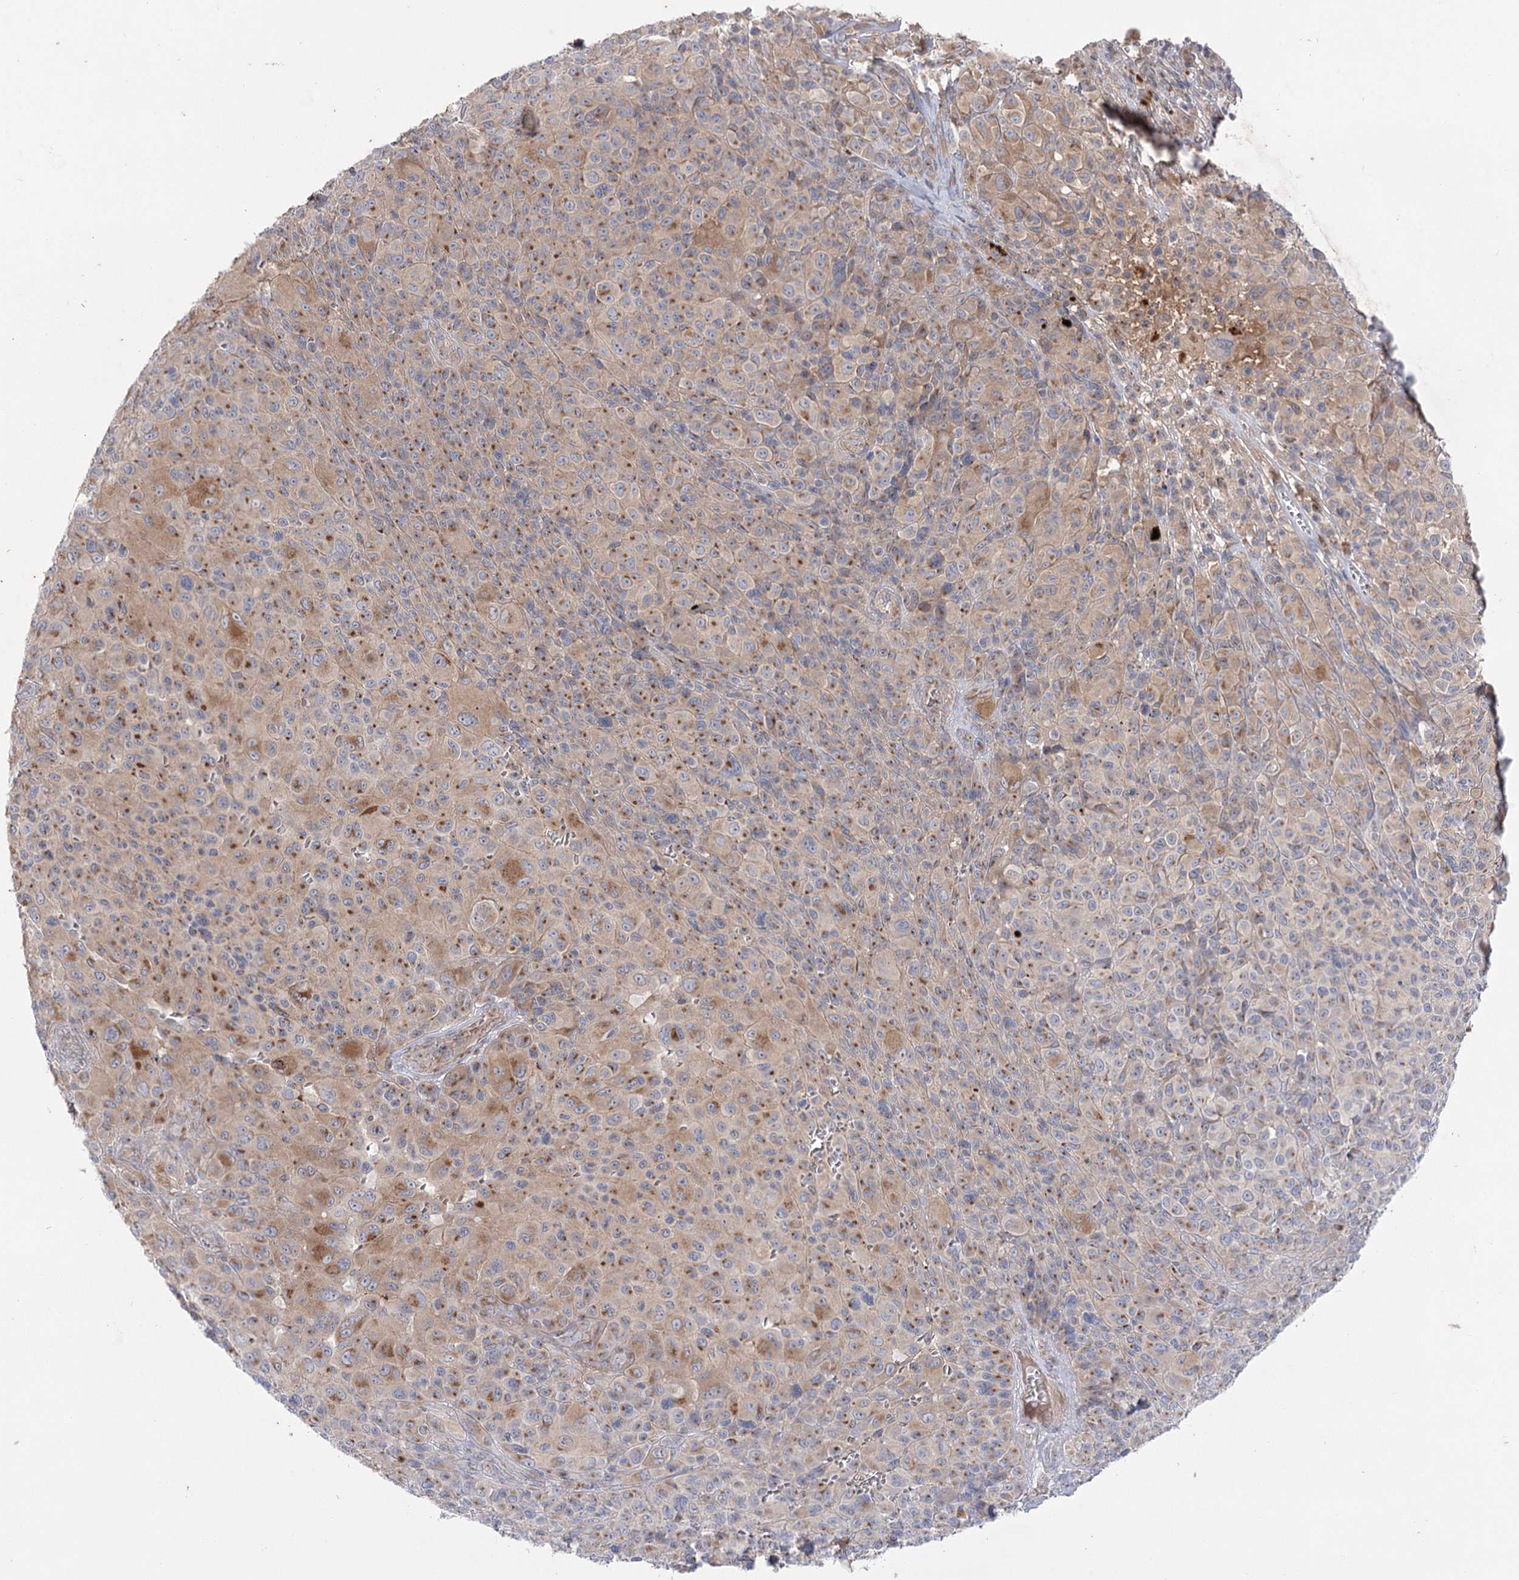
{"staining": {"intensity": "moderate", "quantity": ">75%", "location": "cytoplasmic/membranous"}, "tissue": "melanoma", "cell_type": "Tumor cells", "image_type": "cancer", "snomed": [{"axis": "morphology", "description": "Malignant melanoma, NOS"}, {"axis": "topography", "description": "Skin of trunk"}], "caption": "Immunohistochemistry (IHC) micrograph of malignant melanoma stained for a protein (brown), which shows medium levels of moderate cytoplasmic/membranous expression in about >75% of tumor cells.", "gene": "GBF1", "patient": {"sex": "male", "age": 71}}